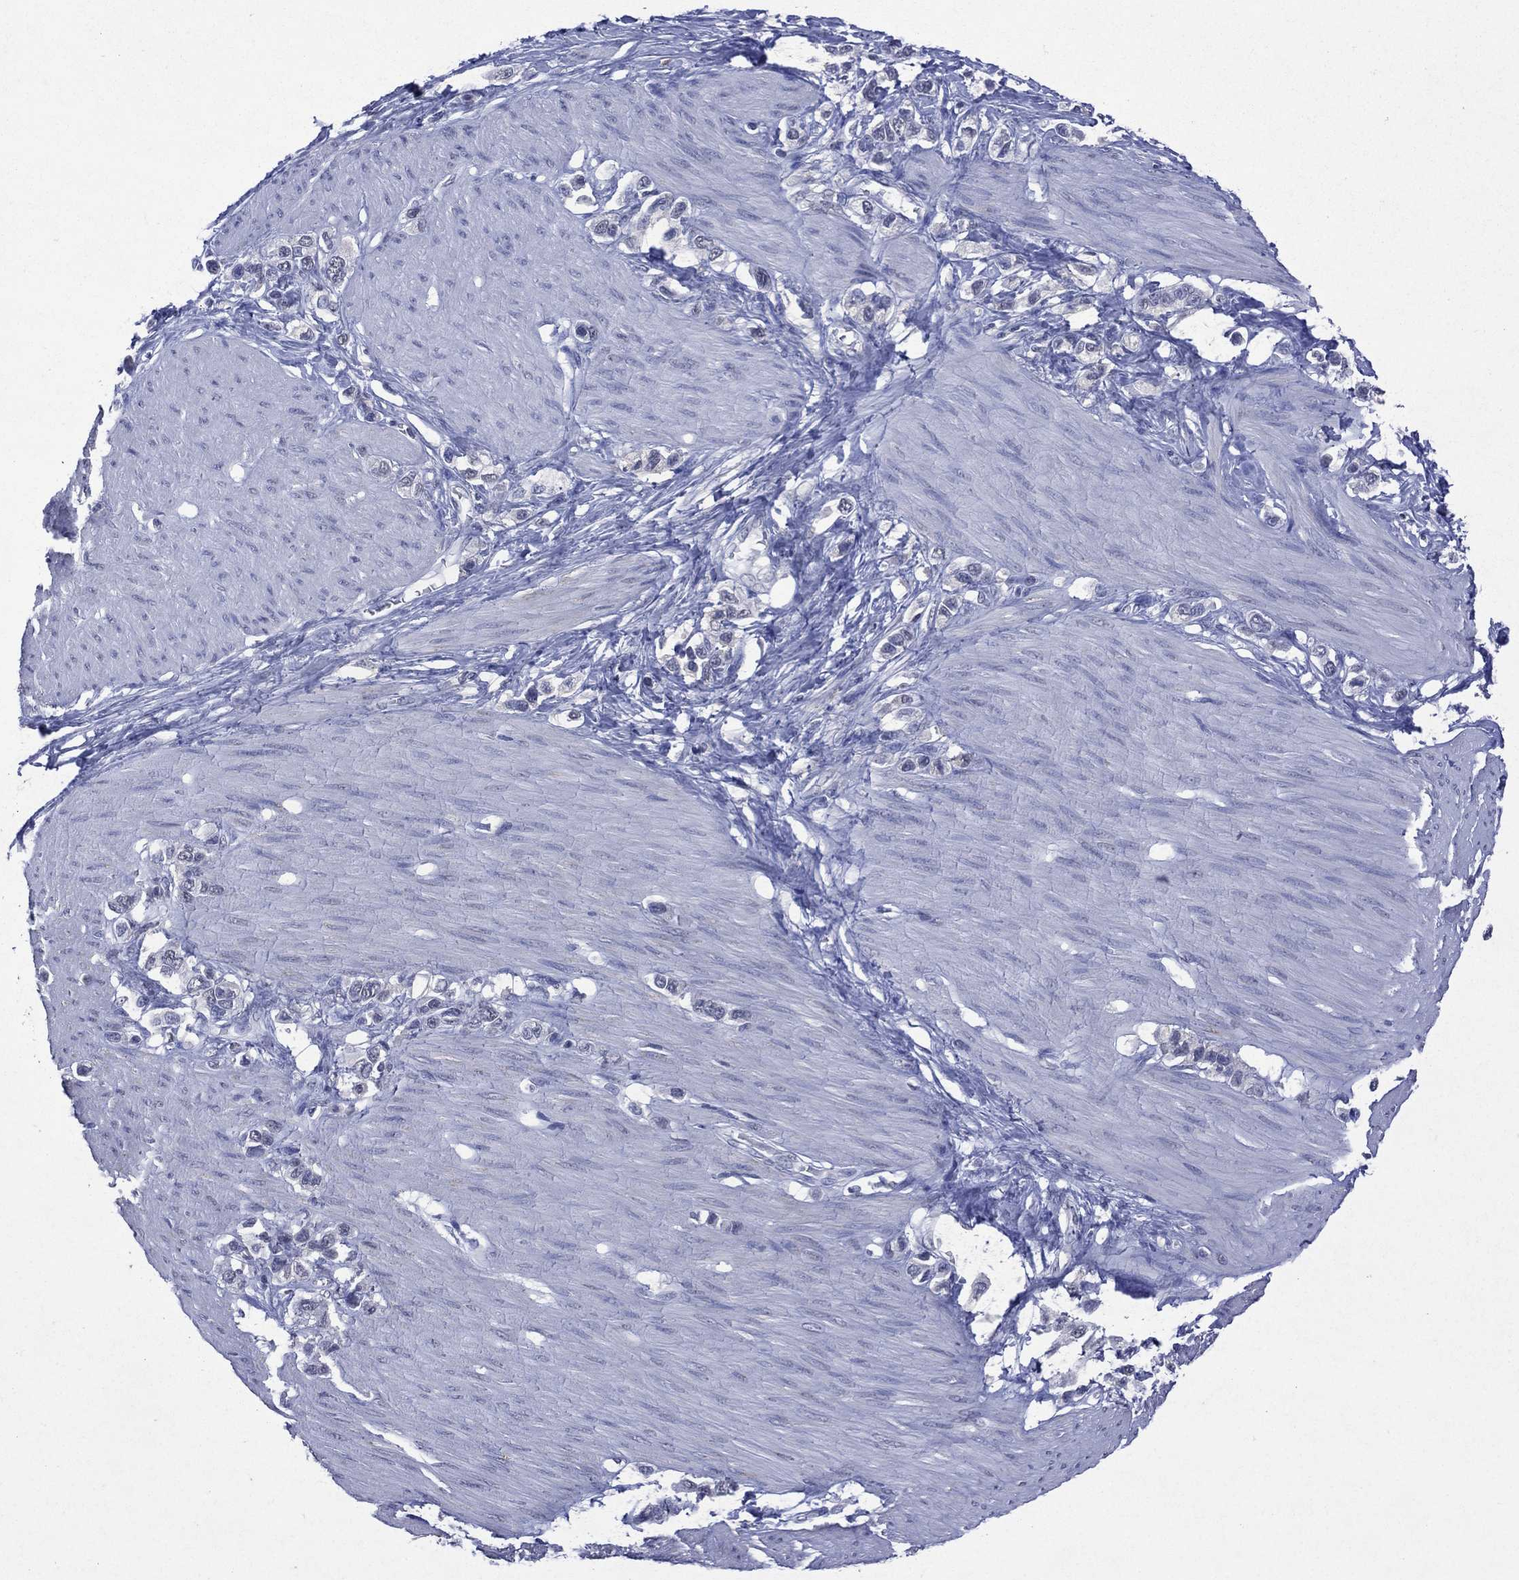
{"staining": {"intensity": "negative", "quantity": "none", "location": "none"}, "tissue": "stomach cancer", "cell_type": "Tumor cells", "image_type": "cancer", "snomed": [{"axis": "morphology", "description": "Normal tissue, NOS"}, {"axis": "morphology", "description": "Adenocarcinoma, NOS"}, {"axis": "morphology", "description": "Adenocarcinoma, High grade"}, {"axis": "topography", "description": "Stomach, upper"}, {"axis": "topography", "description": "Stomach"}], "caption": "IHC image of human stomach cancer (adenocarcinoma) stained for a protein (brown), which exhibits no positivity in tumor cells.", "gene": "ASB10", "patient": {"sex": "female", "age": 65}}